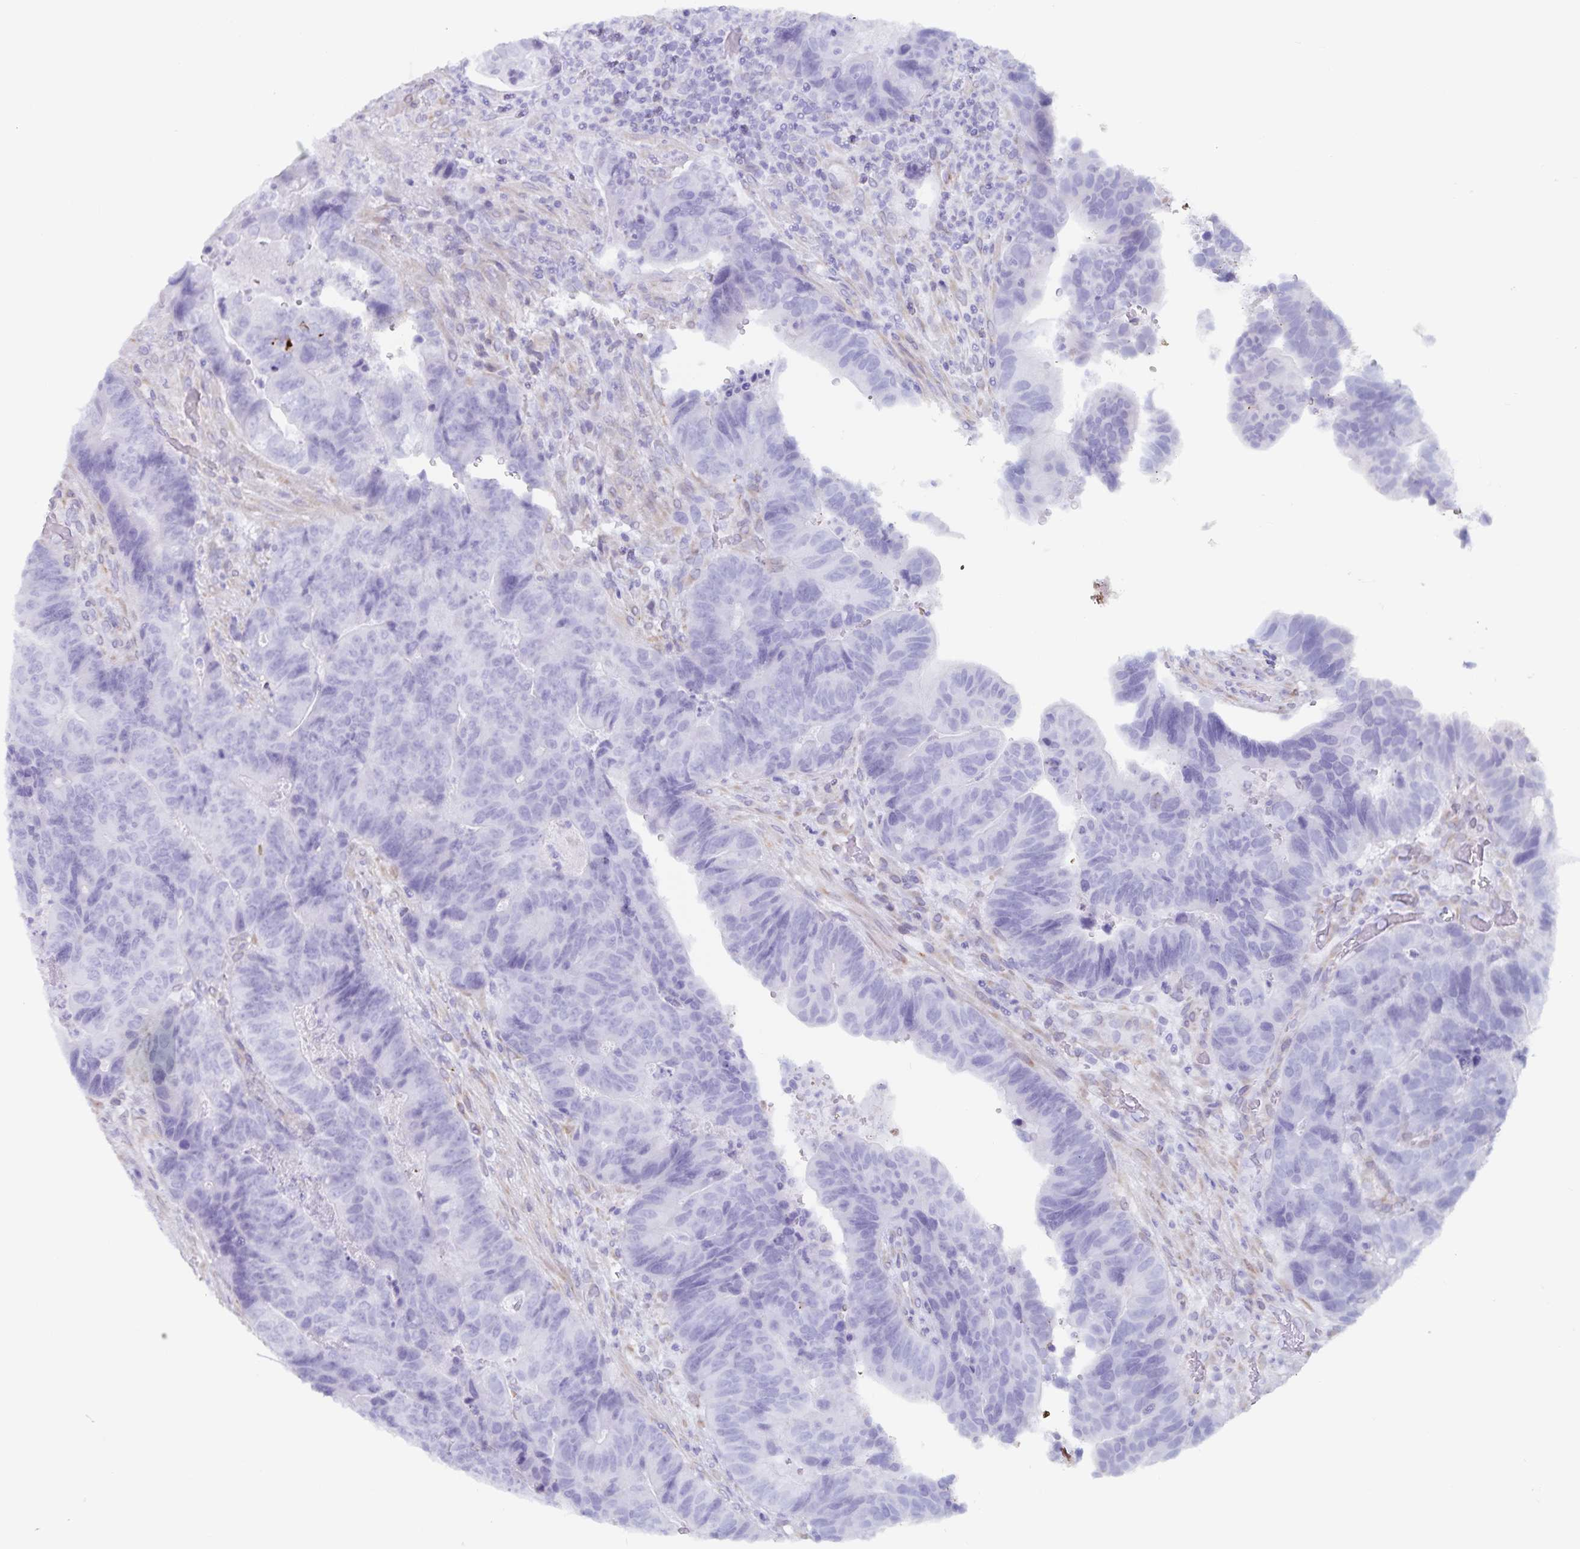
{"staining": {"intensity": "negative", "quantity": "none", "location": "none"}, "tissue": "colorectal cancer", "cell_type": "Tumor cells", "image_type": "cancer", "snomed": [{"axis": "morphology", "description": "Normal tissue, NOS"}, {"axis": "morphology", "description": "Adenocarcinoma, NOS"}, {"axis": "topography", "description": "Colon"}], "caption": "This is a histopathology image of immunohistochemistry staining of colorectal cancer (adenocarcinoma), which shows no positivity in tumor cells.", "gene": "GPR137", "patient": {"sex": "female", "age": 48}}